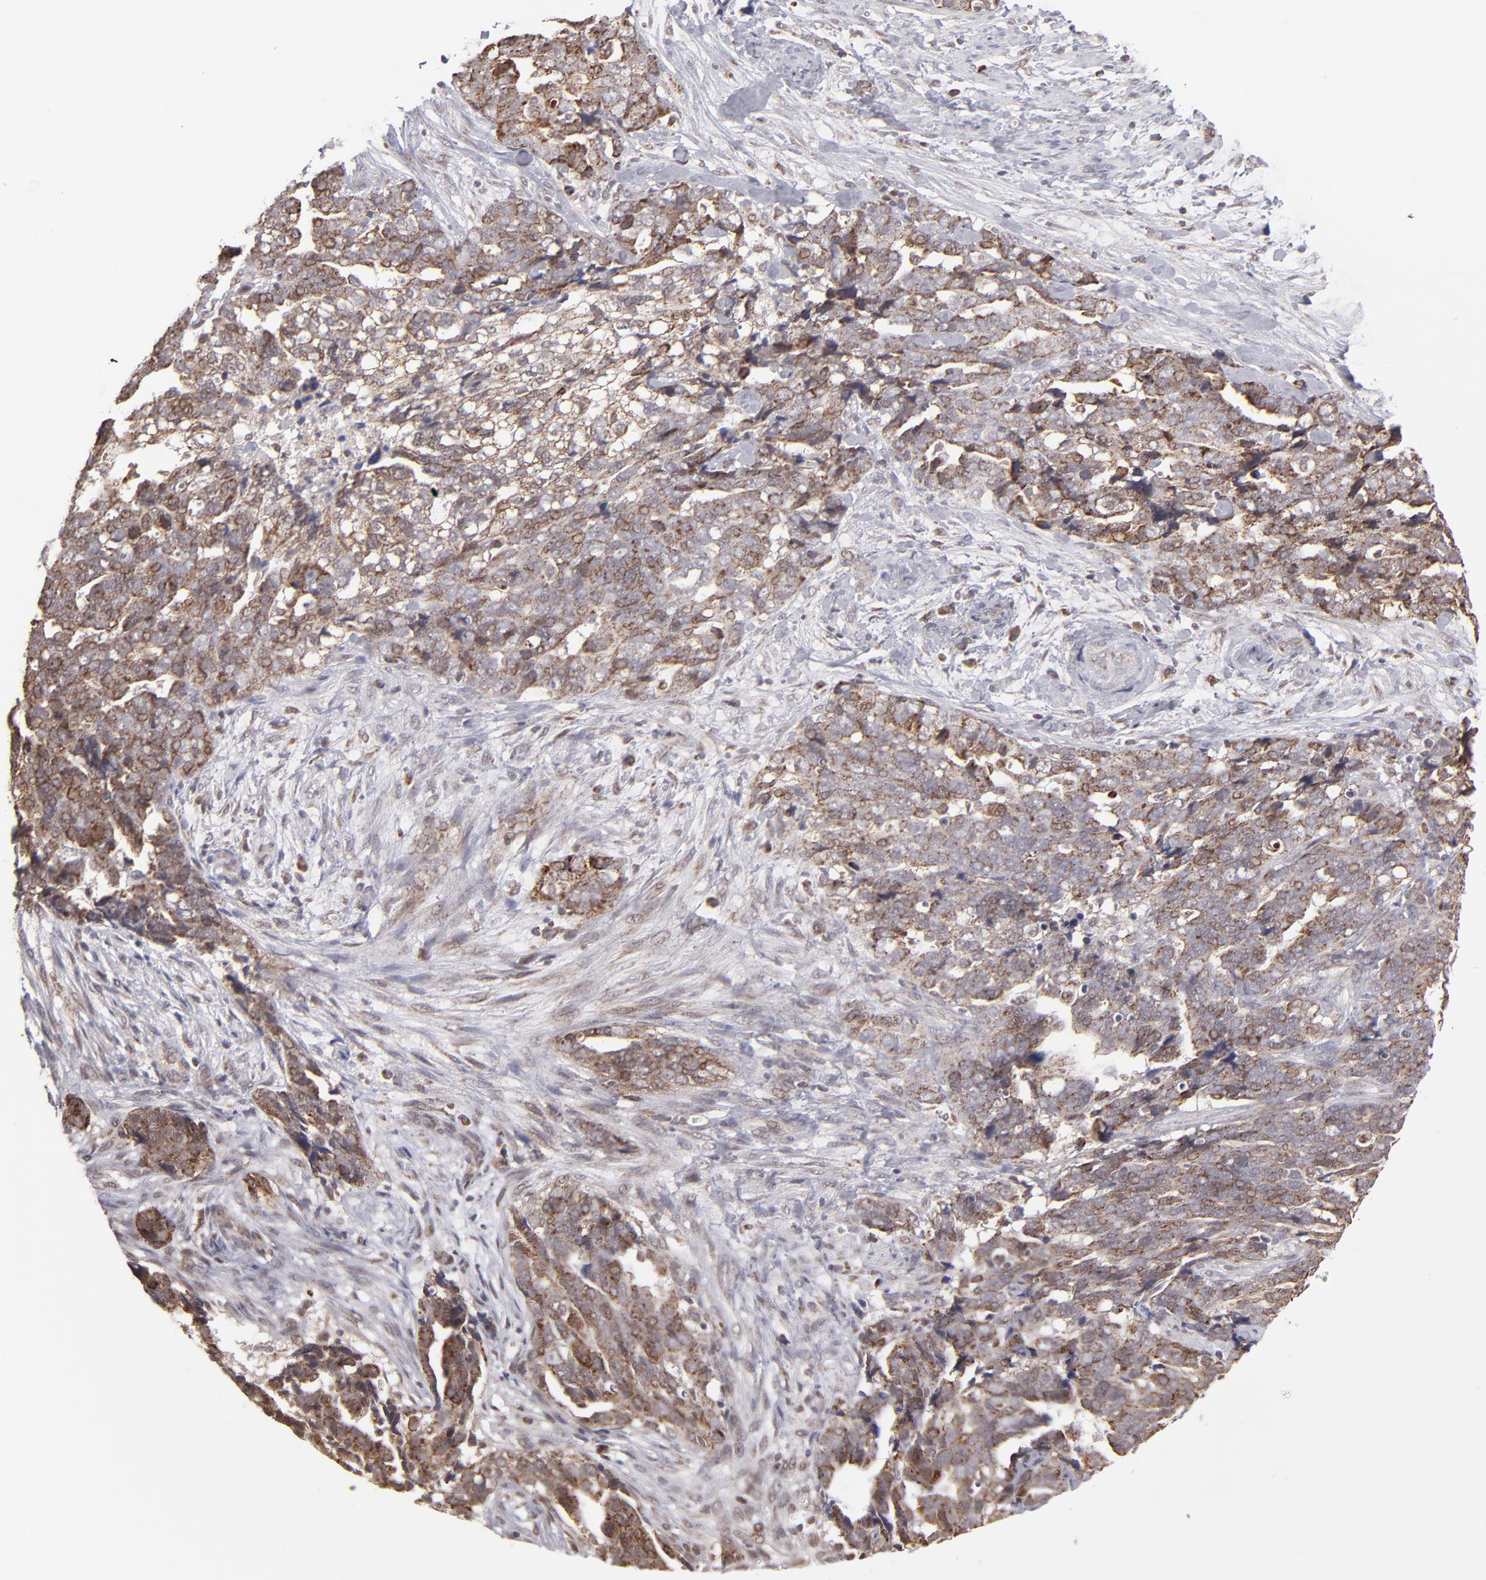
{"staining": {"intensity": "moderate", "quantity": "25%-75%", "location": "cytoplasmic/membranous"}, "tissue": "ovarian cancer", "cell_type": "Tumor cells", "image_type": "cancer", "snomed": [{"axis": "morphology", "description": "Normal tissue, NOS"}, {"axis": "morphology", "description": "Cystadenocarcinoma, serous, NOS"}, {"axis": "topography", "description": "Fallopian tube"}, {"axis": "topography", "description": "Ovary"}], "caption": "Tumor cells display moderate cytoplasmic/membranous positivity in about 25%-75% of cells in serous cystadenocarcinoma (ovarian).", "gene": "SLC15A1", "patient": {"sex": "female", "age": 56}}